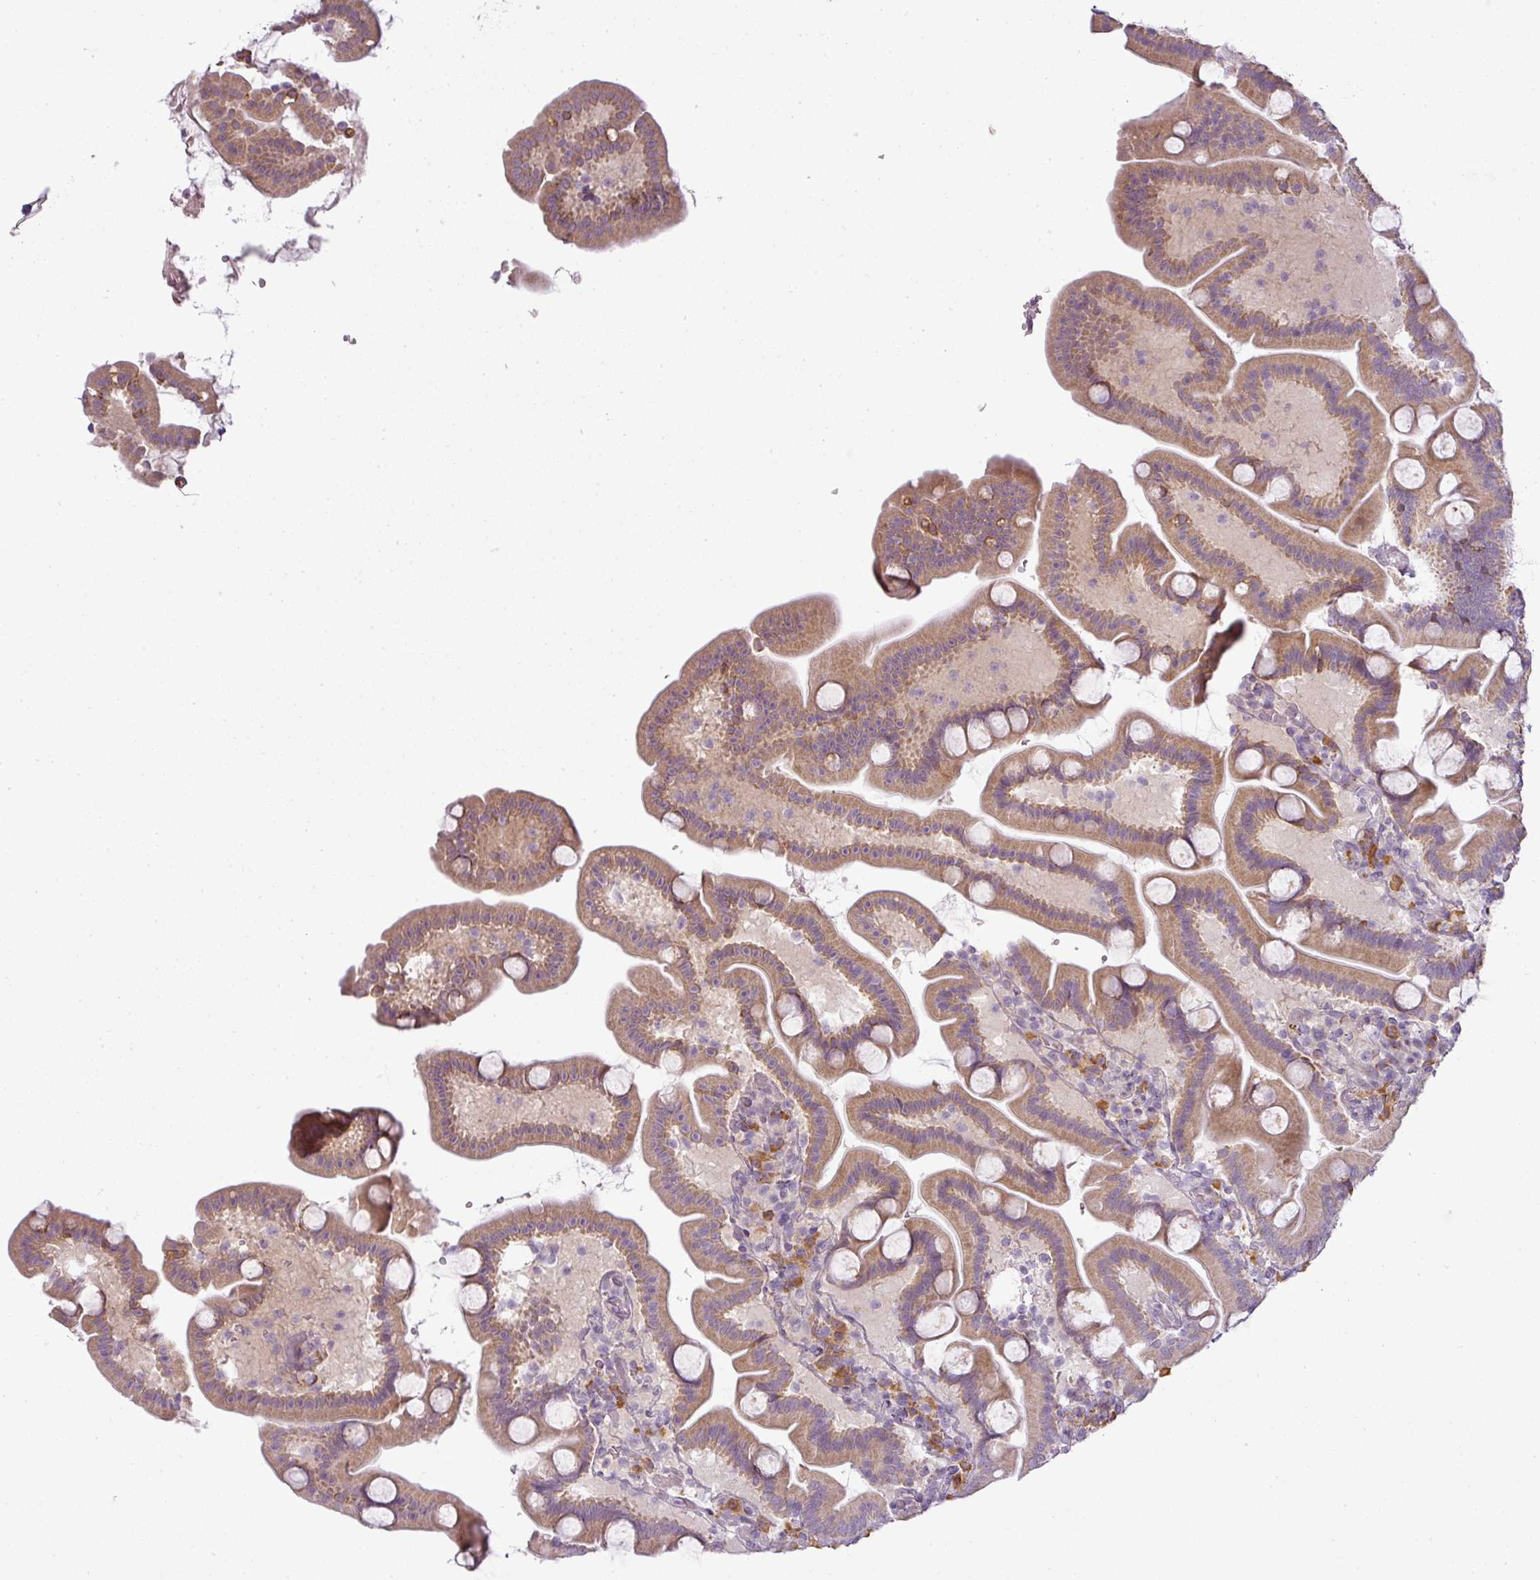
{"staining": {"intensity": "moderate", "quantity": ">75%", "location": "cytoplasmic/membranous"}, "tissue": "duodenum", "cell_type": "Glandular cells", "image_type": "normal", "snomed": [{"axis": "morphology", "description": "Normal tissue, NOS"}, {"axis": "topography", "description": "Duodenum"}], "caption": "Protein expression analysis of unremarkable duodenum shows moderate cytoplasmic/membranous positivity in about >75% of glandular cells.", "gene": "LY75", "patient": {"sex": "male", "age": 55}}